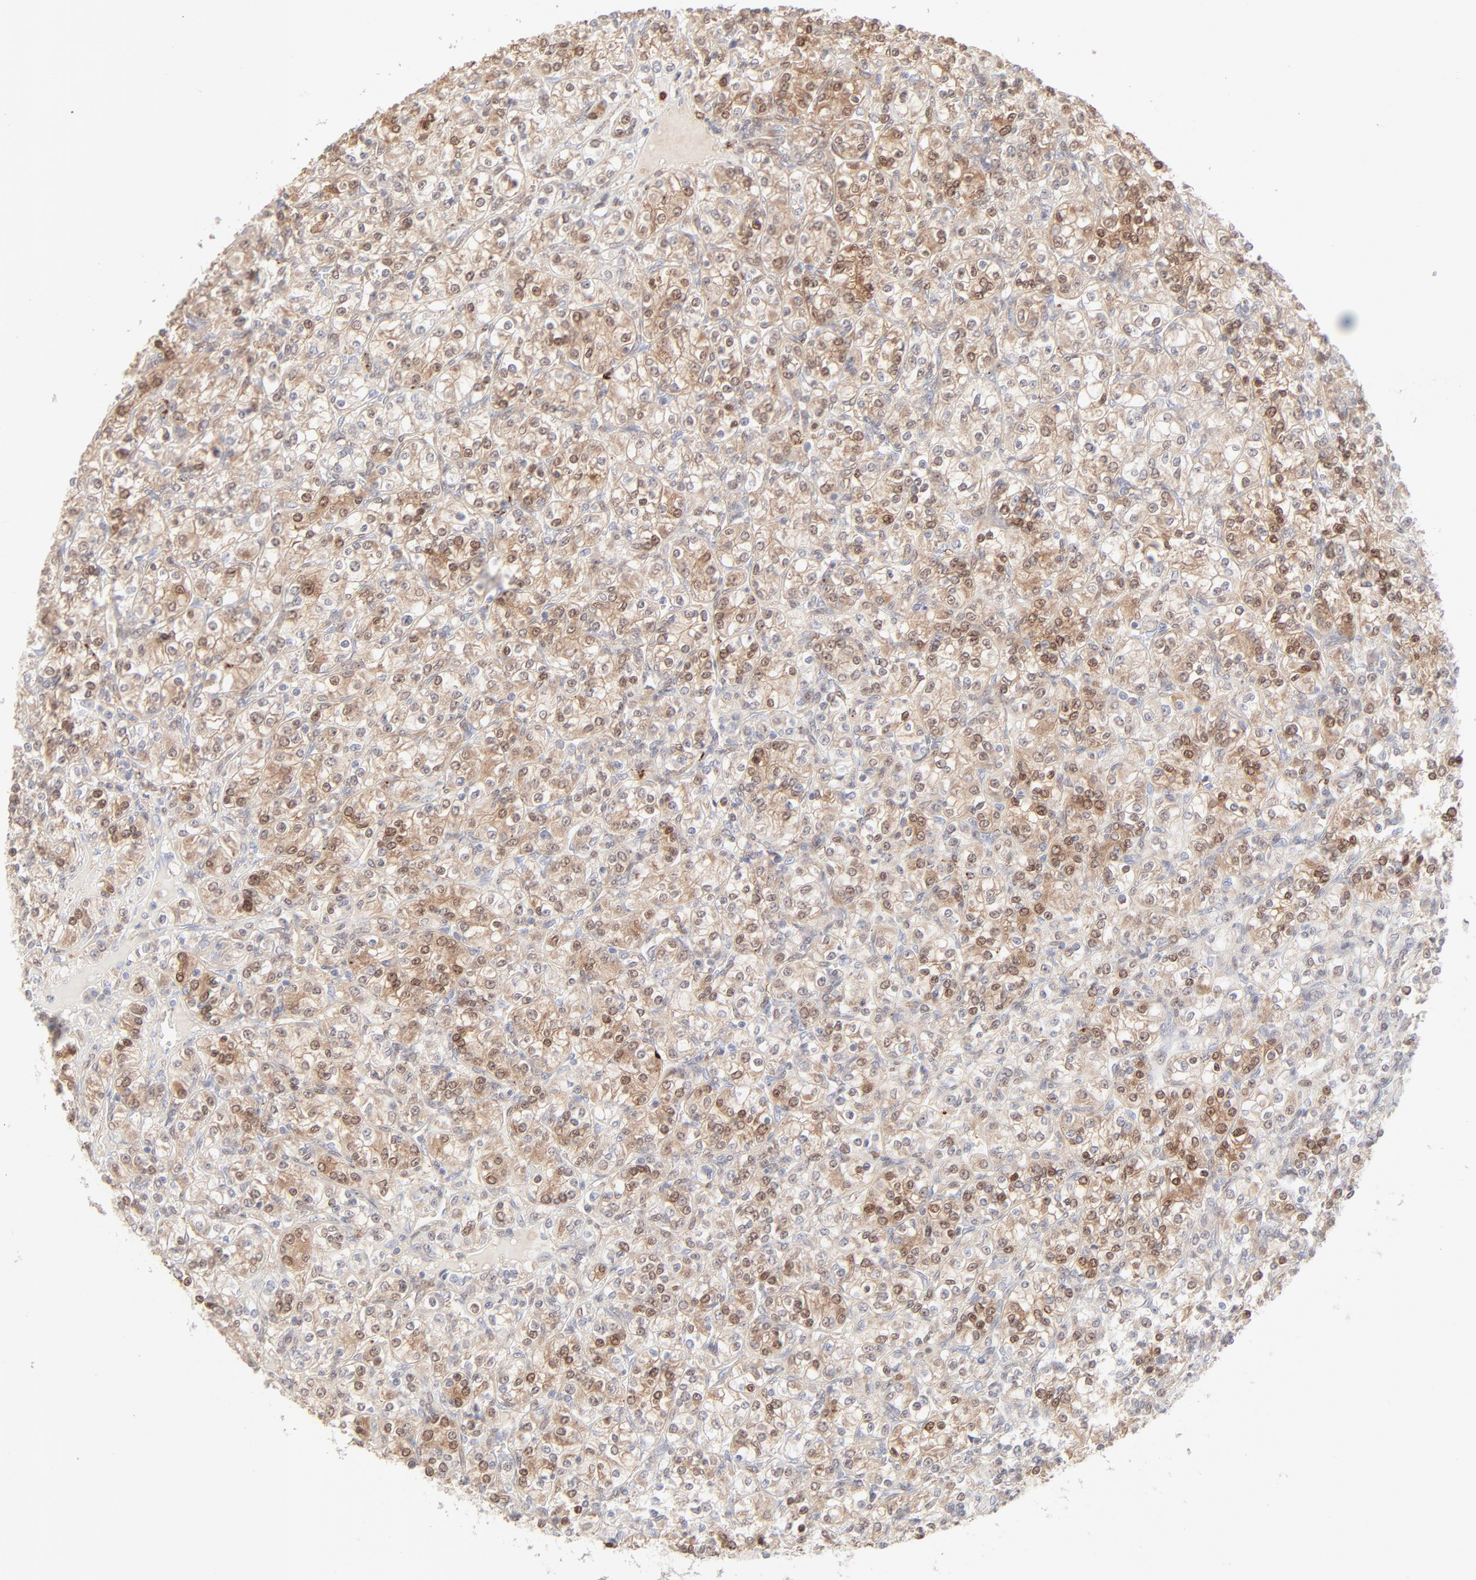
{"staining": {"intensity": "moderate", "quantity": "25%-75%", "location": "cytoplasmic/membranous,nuclear"}, "tissue": "renal cancer", "cell_type": "Tumor cells", "image_type": "cancer", "snomed": [{"axis": "morphology", "description": "Adenocarcinoma, NOS"}, {"axis": "topography", "description": "Kidney"}], "caption": "Renal cancer was stained to show a protein in brown. There is medium levels of moderate cytoplasmic/membranous and nuclear expression in approximately 25%-75% of tumor cells.", "gene": "LGALS2", "patient": {"sex": "male", "age": 77}}